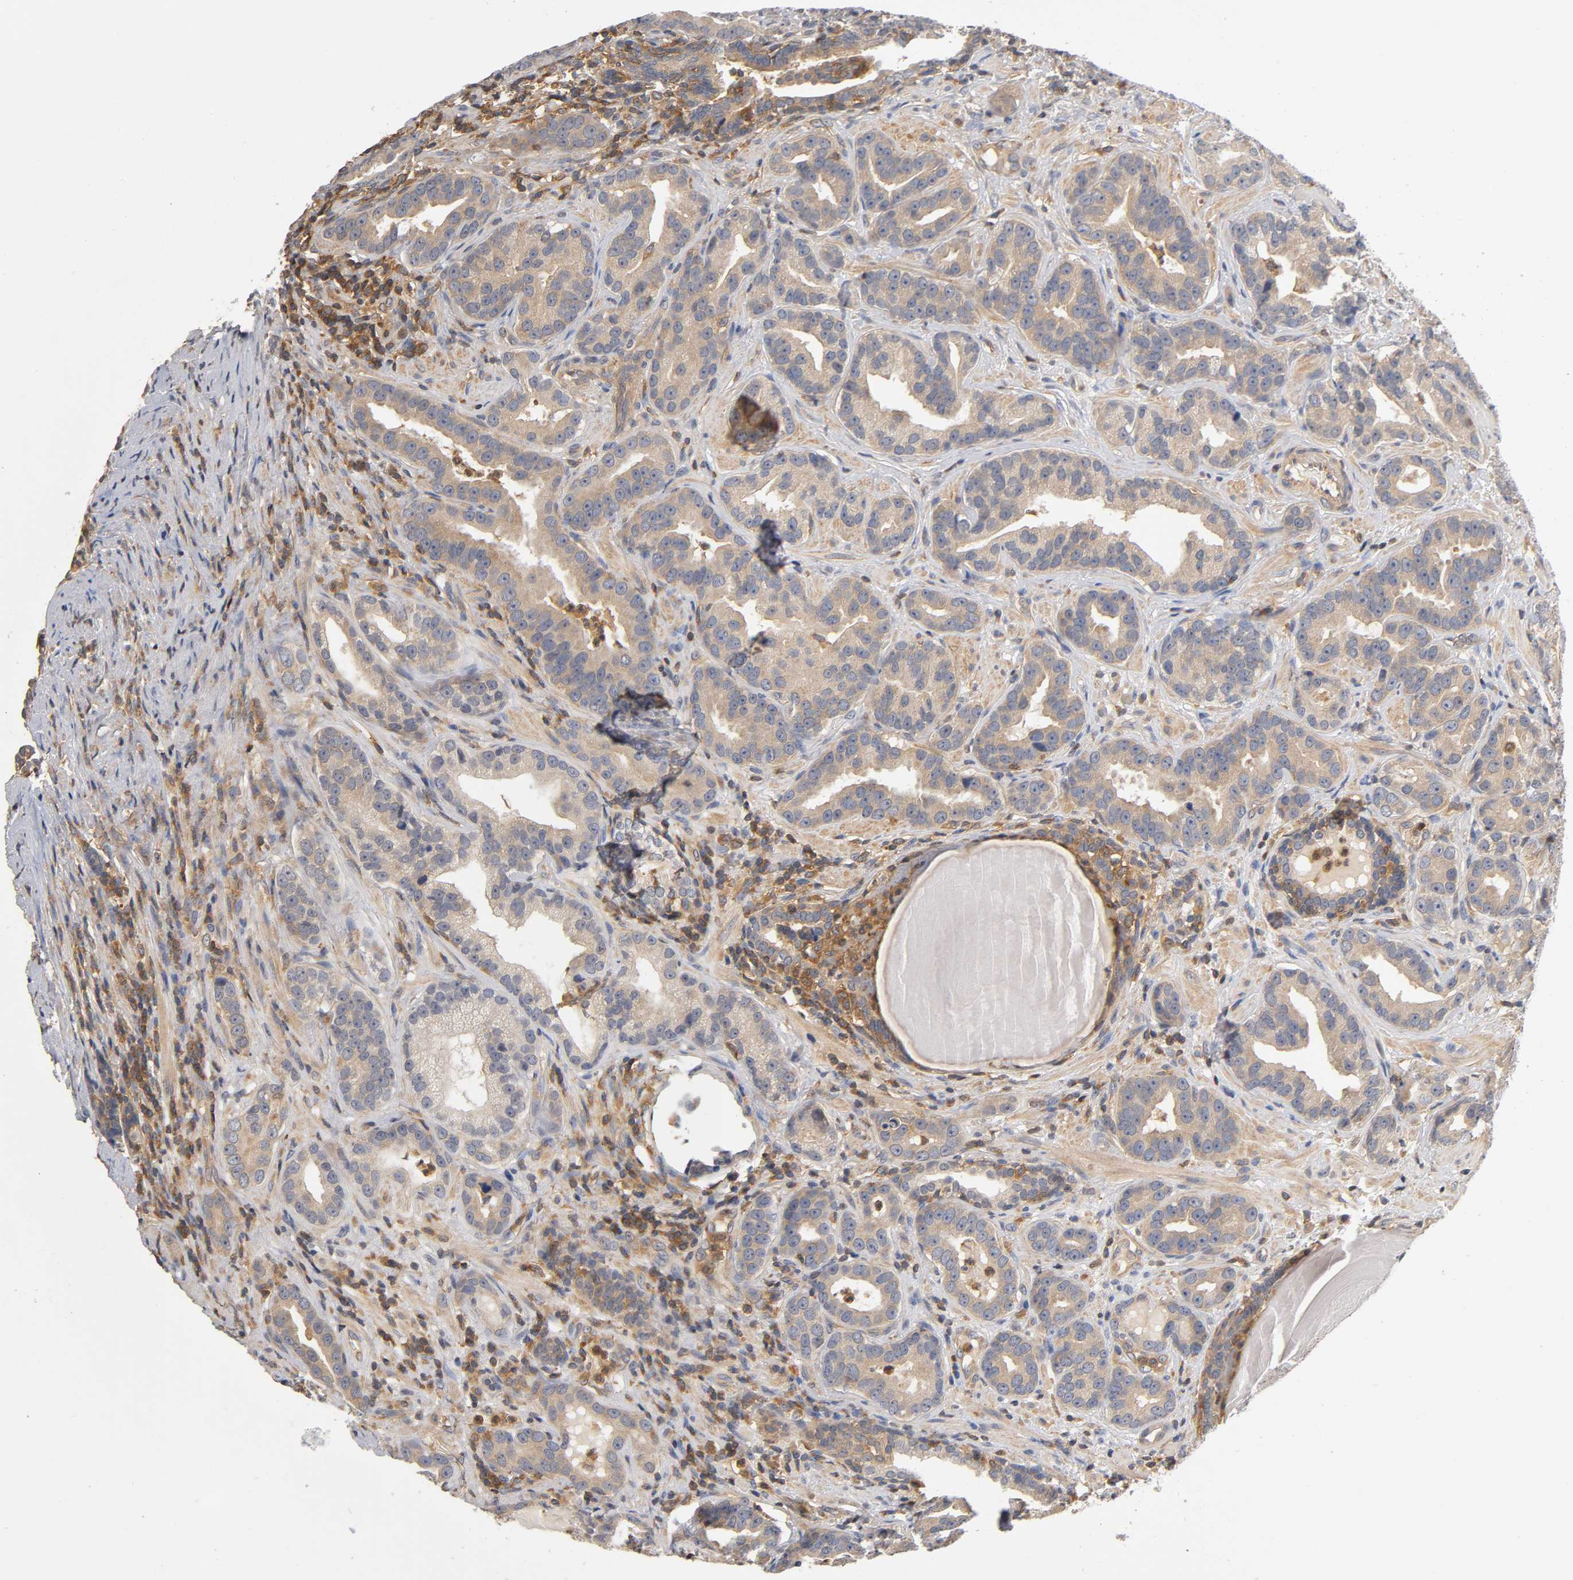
{"staining": {"intensity": "moderate", "quantity": ">75%", "location": "cytoplasmic/membranous"}, "tissue": "prostate cancer", "cell_type": "Tumor cells", "image_type": "cancer", "snomed": [{"axis": "morphology", "description": "Adenocarcinoma, Low grade"}, {"axis": "topography", "description": "Prostate"}], "caption": "Tumor cells exhibit moderate cytoplasmic/membranous expression in about >75% of cells in prostate cancer (adenocarcinoma (low-grade)). (Stains: DAB in brown, nuclei in blue, Microscopy: brightfield microscopy at high magnification).", "gene": "ACTR2", "patient": {"sex": "male", "age": 59}}